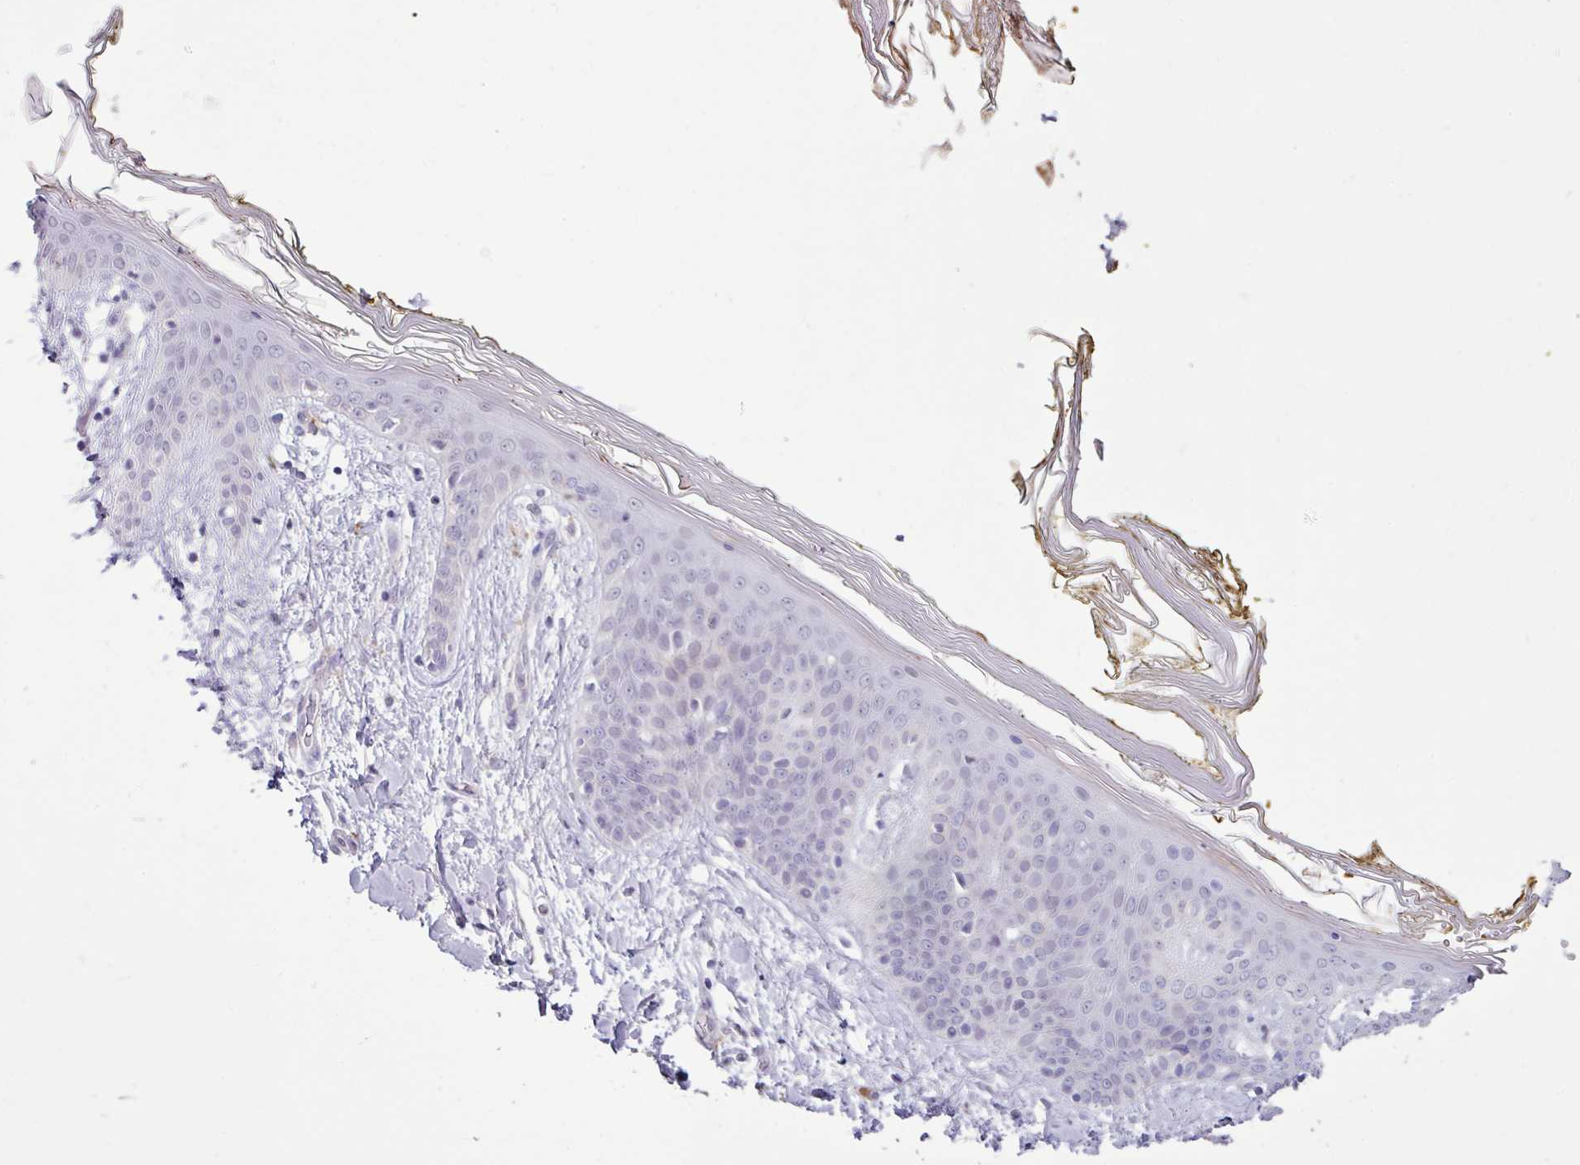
{"staining": {"intensity": "negative", "quantity": "none", "location": "none"}, "tissue": "skin", "cell_type": "Fibroblasts", "image_type": "normal", "snomed": [{"axis": "morphology", "description": "Normal tissue, NOS"}, {"axis": "topography", "description": "Skin"}], "caption": "Immunohistochemistry photomicrograph of unremarkable skin: skin stained with DAB (3,3'-diaminobenzidine) displays no significant protein expression in fibroblasts.", "gene": "AMIGO2", "patient": {"sex": "female", "age": 34}}